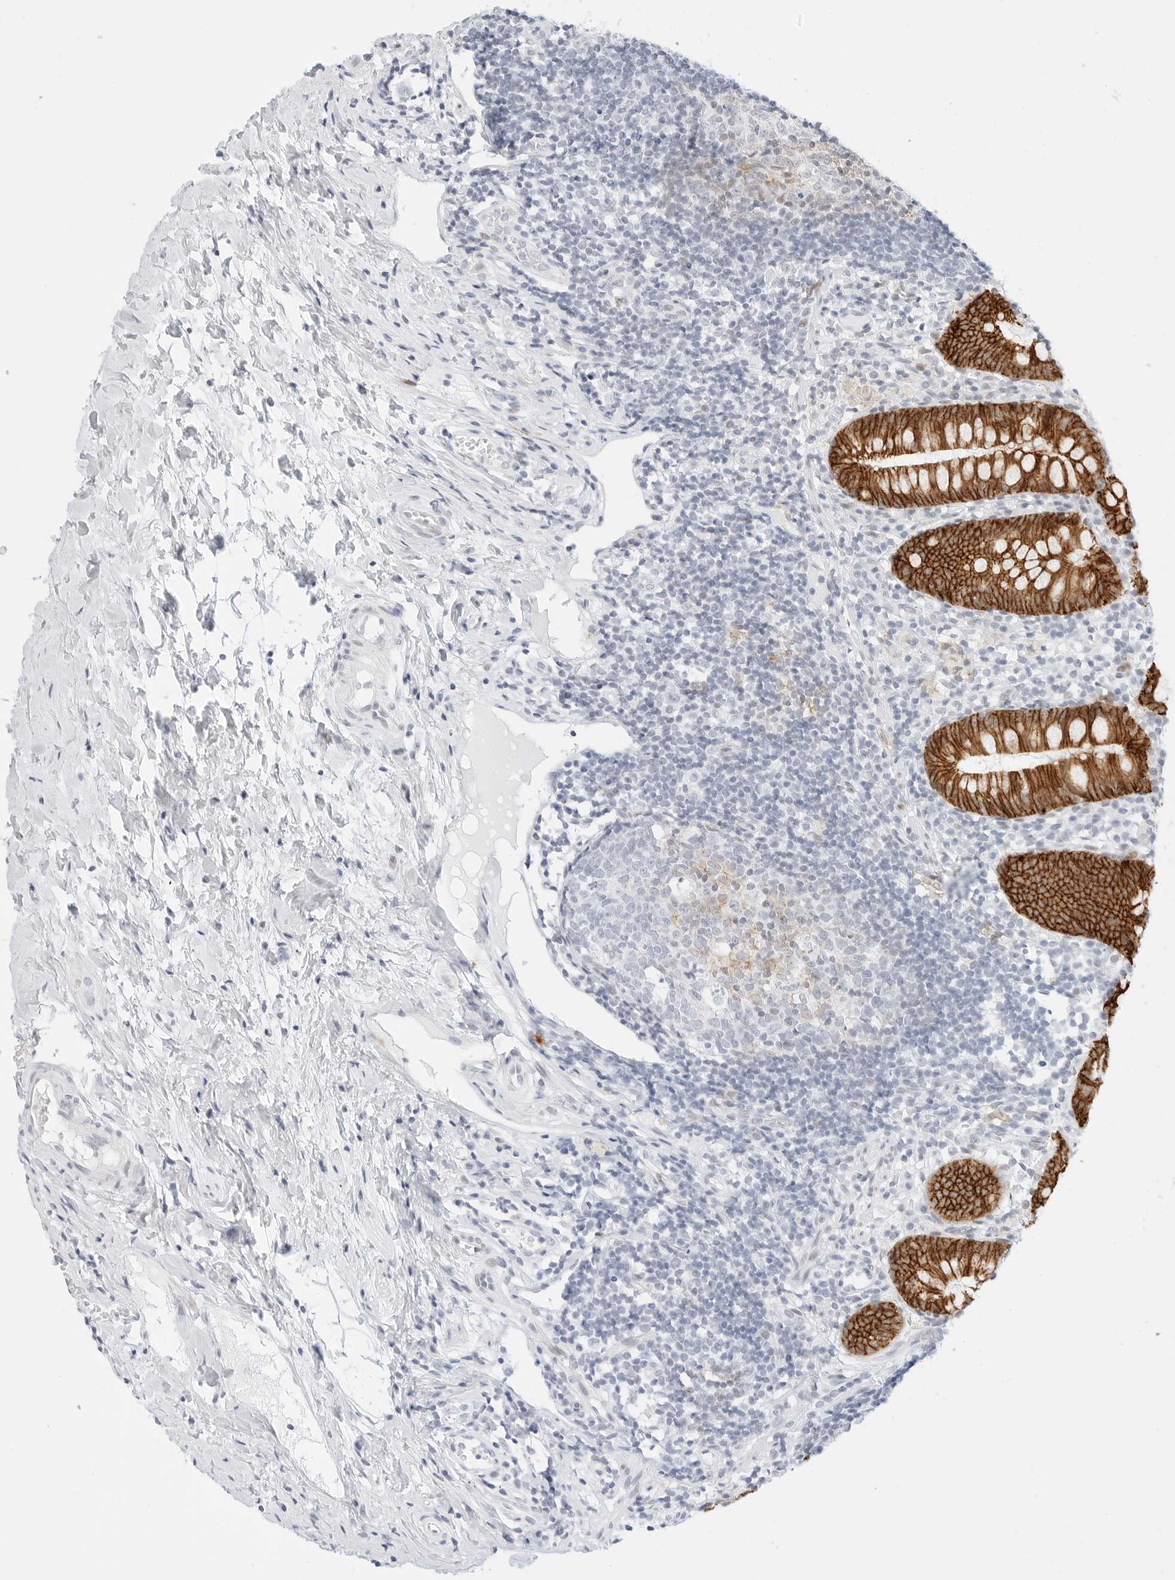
{"staining": {"intensity": "strong", "quantity": ">75%", "location": "cytoplasmic/membranous"}, "tissue": "appendix", "cell_type": "Glandular cells", "image_type": "normal", "snomed": [{"axis": "morphology", "description": "Normal tissue, NOS"}, {"axis": "topography", "description": "Appendix"}], "caption": "This micrograph reveals immunohistochemistry staining of normal human appendix, with high strong cytoplasmic/membranous expression in approximately >75% of glandular cells.", "gene": "CDH1", "patient": {"sex": "female", "age": 20}}